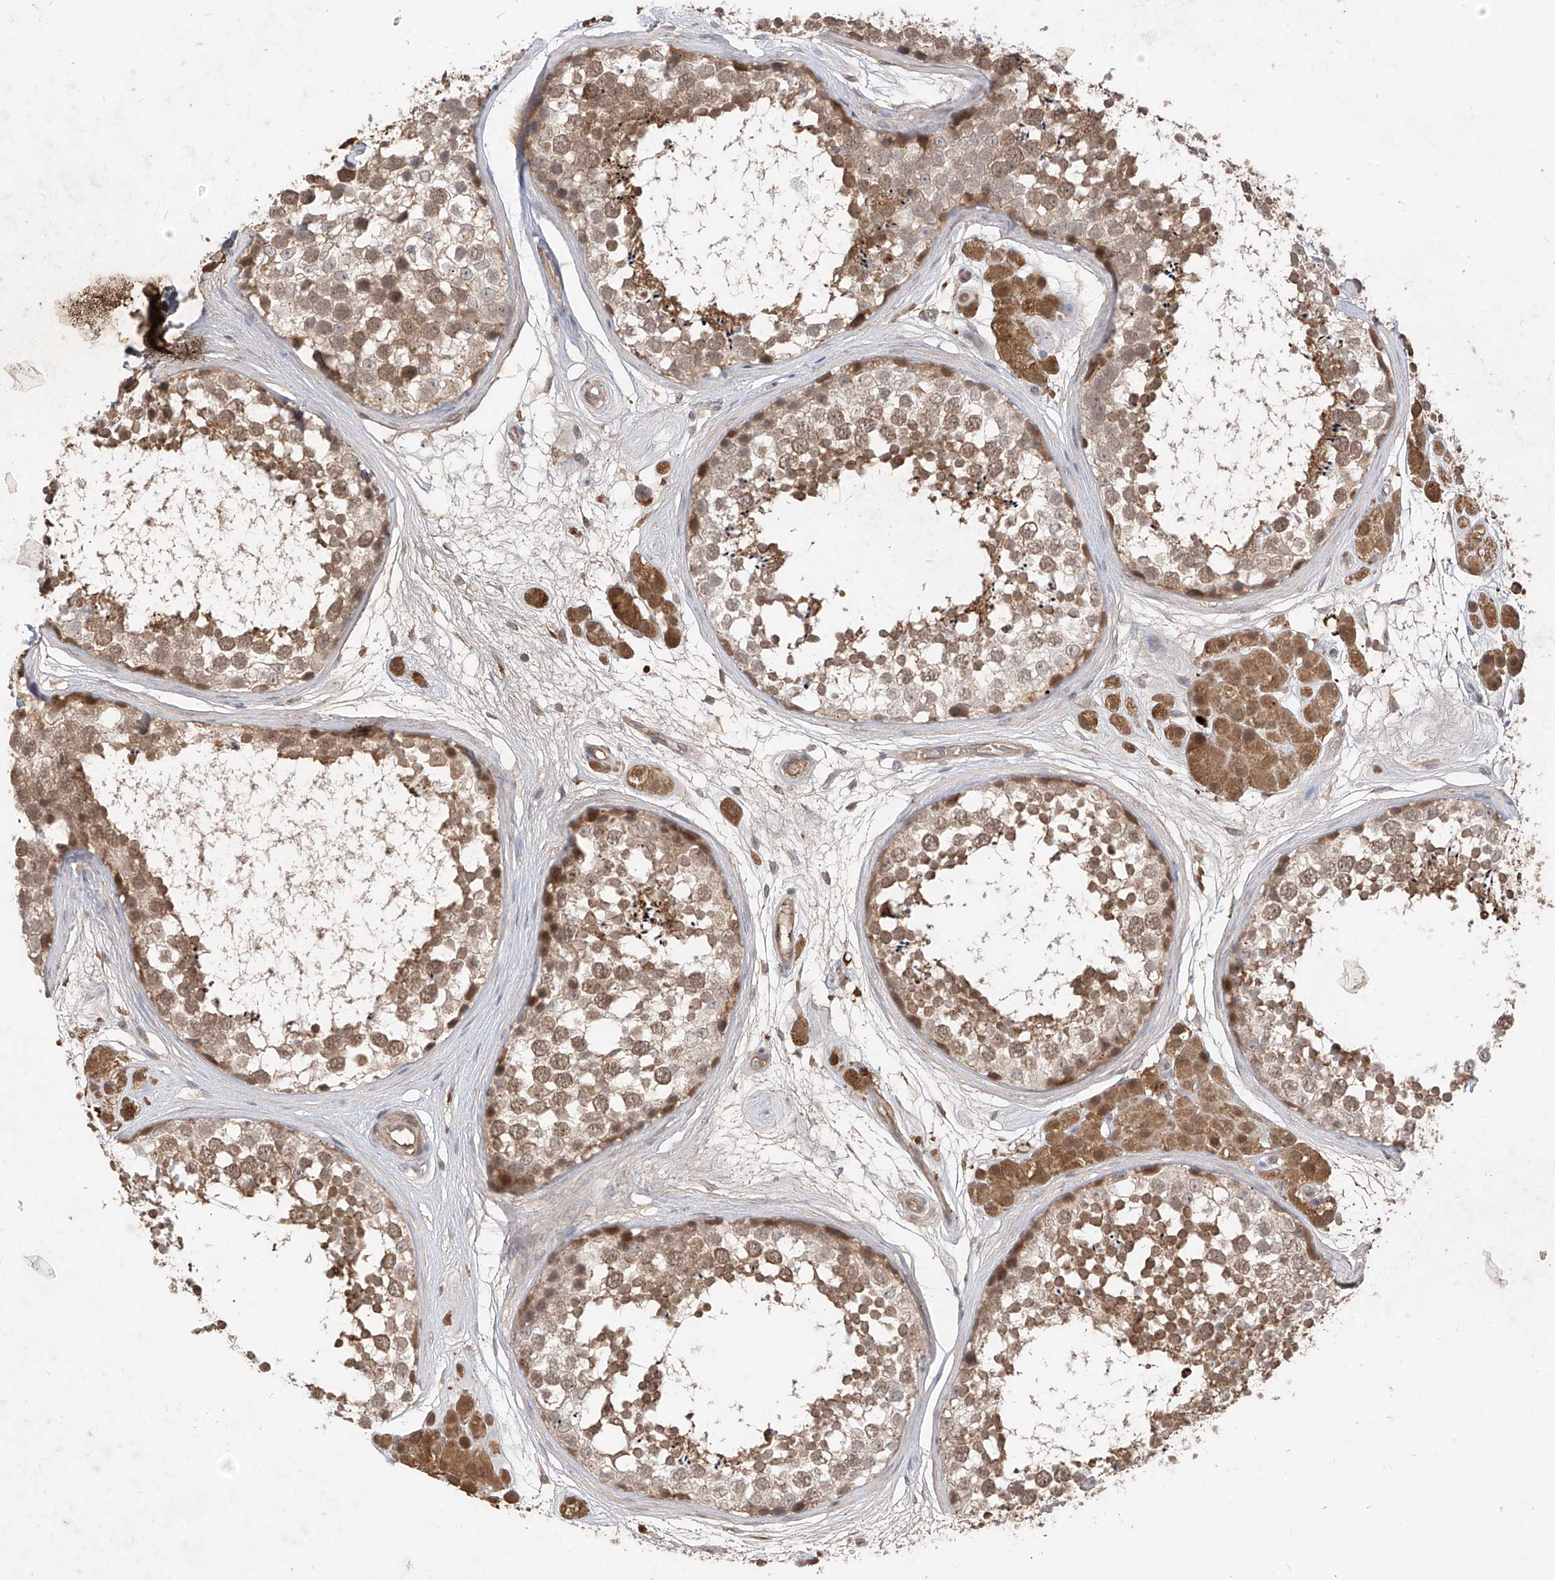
{"staining": {"intensity": "moderate", "quantity": "25%-75%", "location": "cytoplasmic/membranous,nuclear"}, "tissue": "testis", "cell_type": "Cells in seminiferous ducts", "image_type": "normal", "snomed": [{"axis": "morphology", "description": "Normal tissue, NOS"}, {"axis": "topography", "description": "Testis"}], "caption": "IHC histopathology image of benign testis: testis stained using immunohistochemistry reveals medium levels of moderate protein expression localized specifically in the cytoplasmic/membranous,nuclear of cells in seminiferous ducts, appearing as a cytoplasmic/membranous,nuclear brown color.", "gene": "CACNA2D4", "patient": {"sex": "male", "age": 56}}